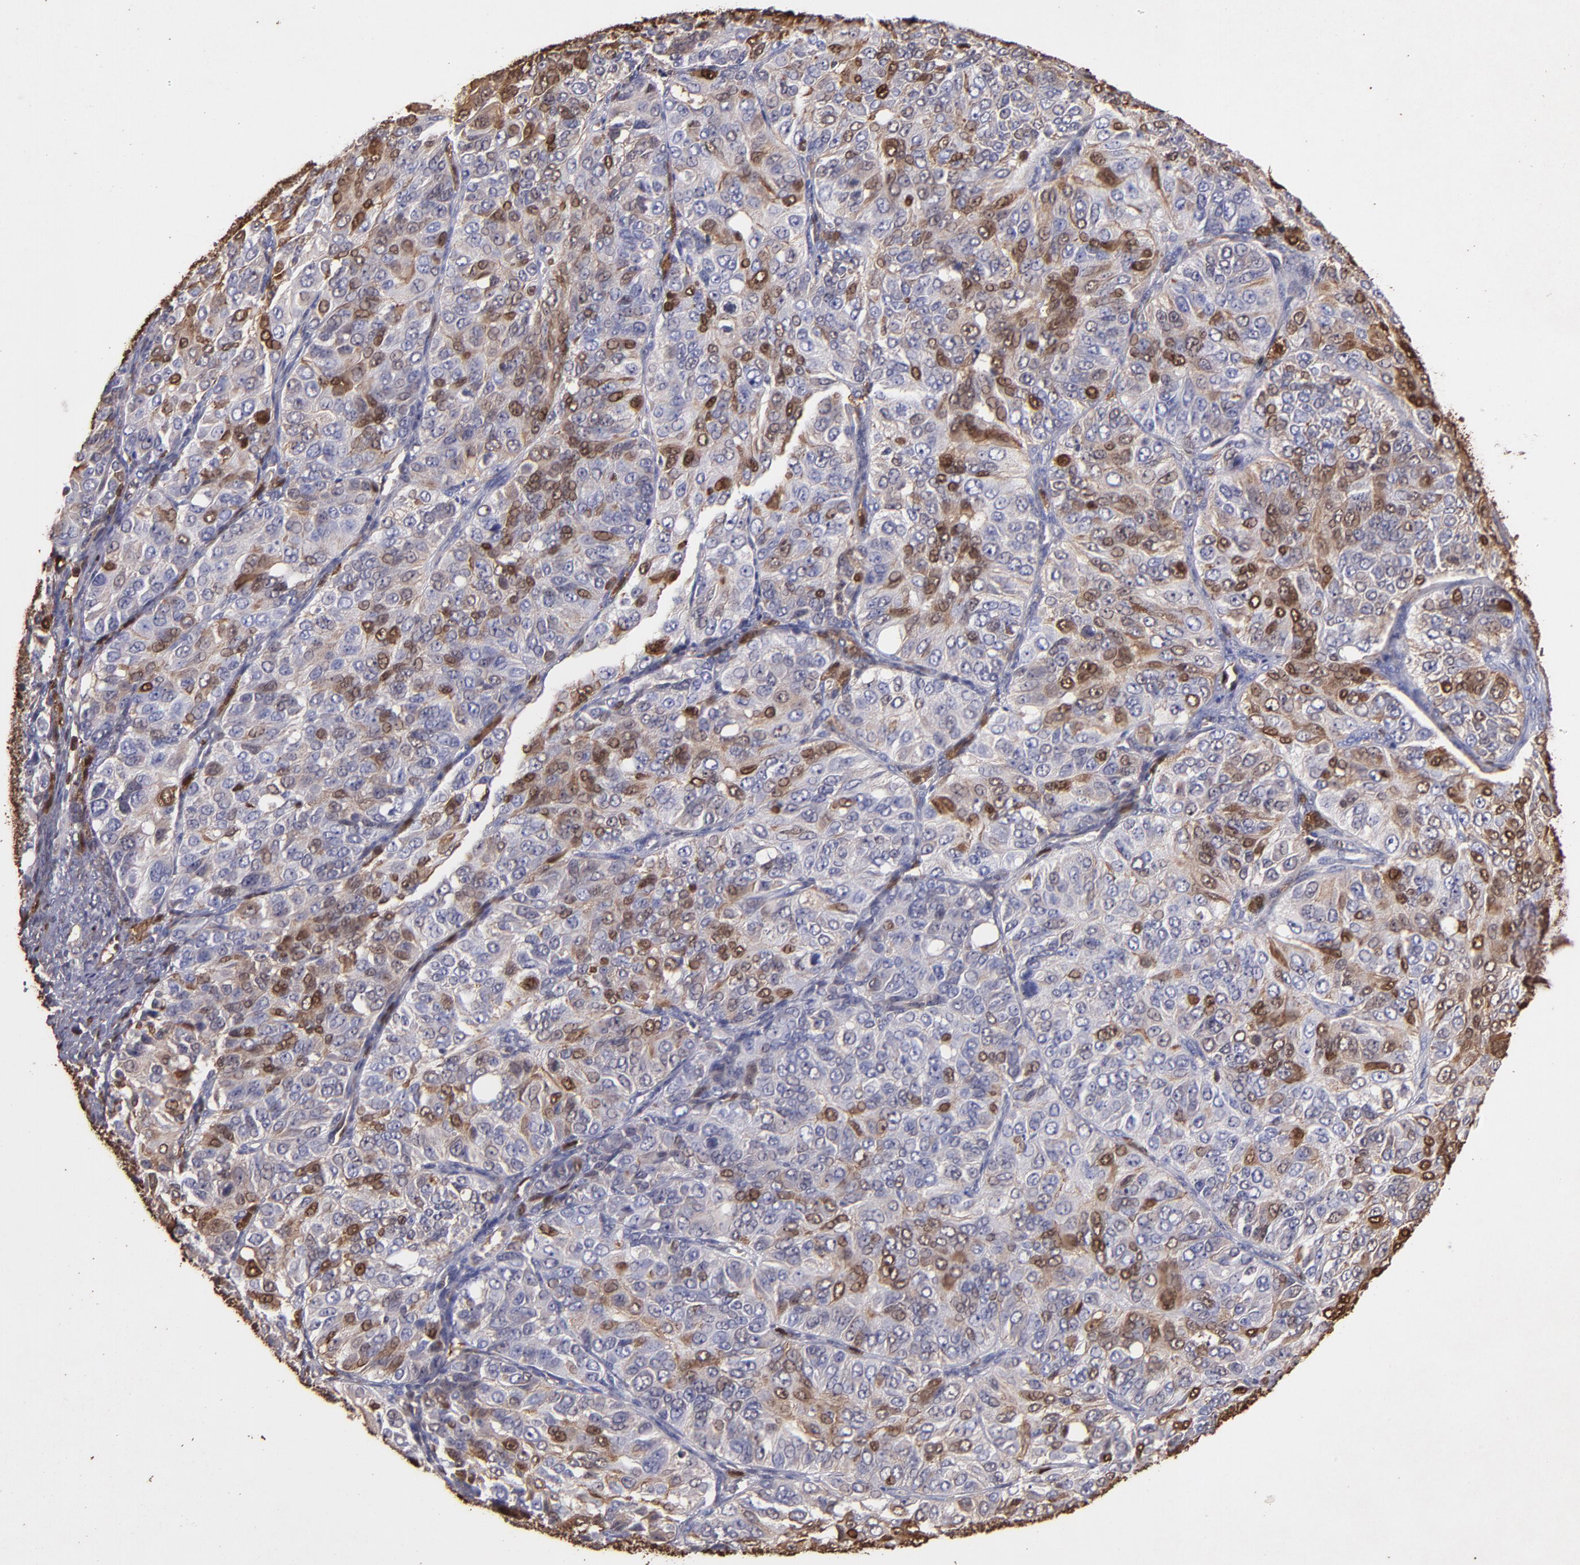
{"staining": {"intensity": "moderate", "quantity": "<25%", "location": "cytoplasmic/membranous"}, "tissue": "ovarian cancer", "cell_type": "Tumor cells", "image_type": "cancer", "snomed": [{"axis": "morphology", "description": "Carcinoma, endometroid"}, {"axis": "topography", "description": "Ovary"}], "caption": "High-power microscopy captured an IHC micrograph of endometroid carcinoma (ovarian), revealing moderate cytoplasmic/membranous positivity in approximately <25% of tumor cells.", "gene": "S100A6", "patient": {"sex": "female", "age": 51}}